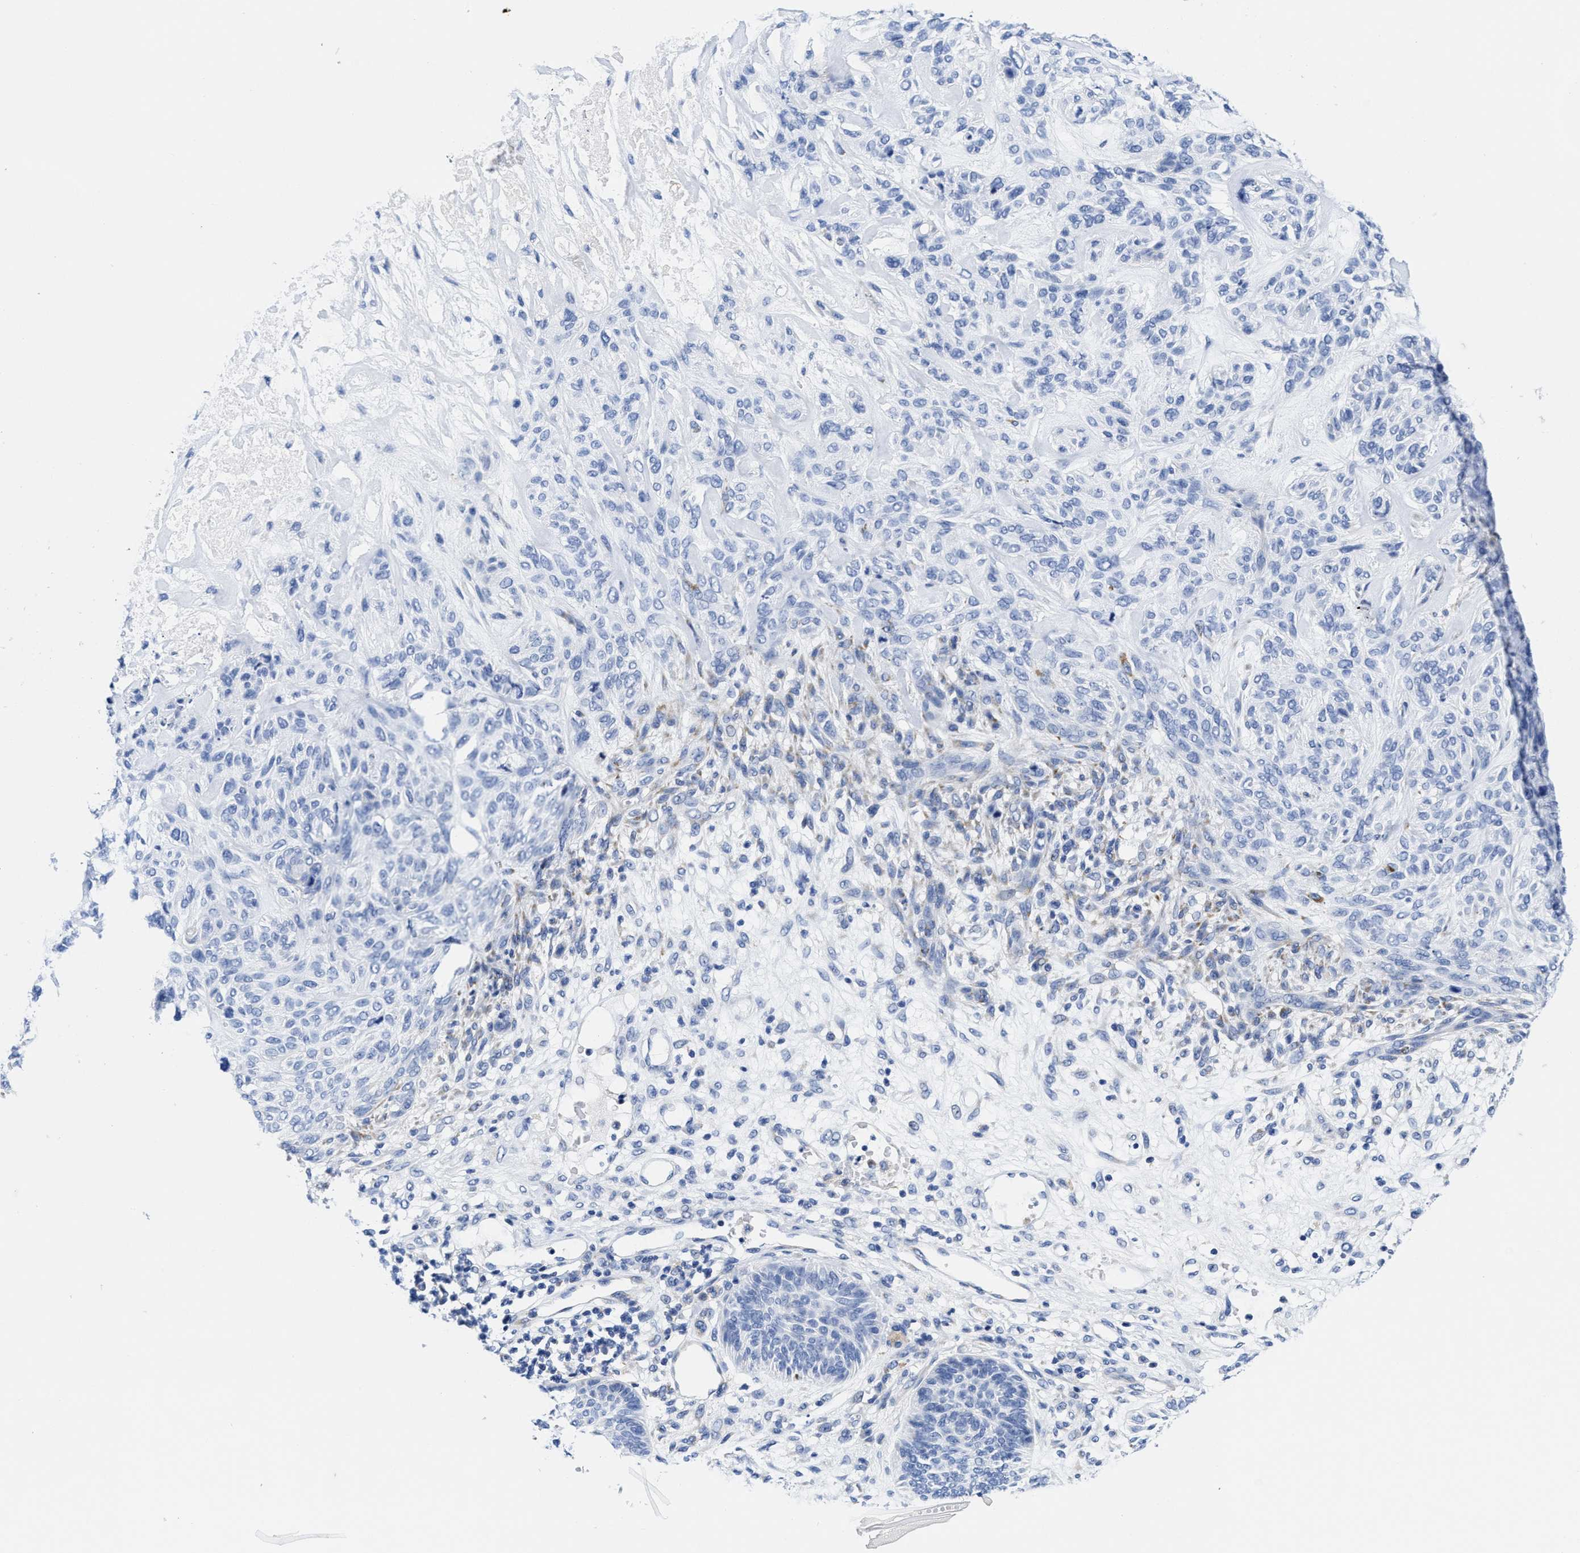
{"staining": {"intensity": "negative", "quantity": "none", "location": "none"}, "tissue": "skin cancer", "cell_type": "Tumor cells", "image_type": "cancer", "snomed": [{"axis": "morphology", "description": "Basal cell carcinoma"}, {"axis": "topography", "description": "Skin"}], "caption": "The immunohistochemistry histopathology image has no significant positivity in tumor cells of skin cancer tissue. (Stains: DAB (3,3'-diaminobenzidine) immunohistochemistry with hematoxylin counter stain, Microscopy: brightfield microscopy at high magnification).", "gene": "TBRG4", "patient": {"sex": "male", "age": 55}}